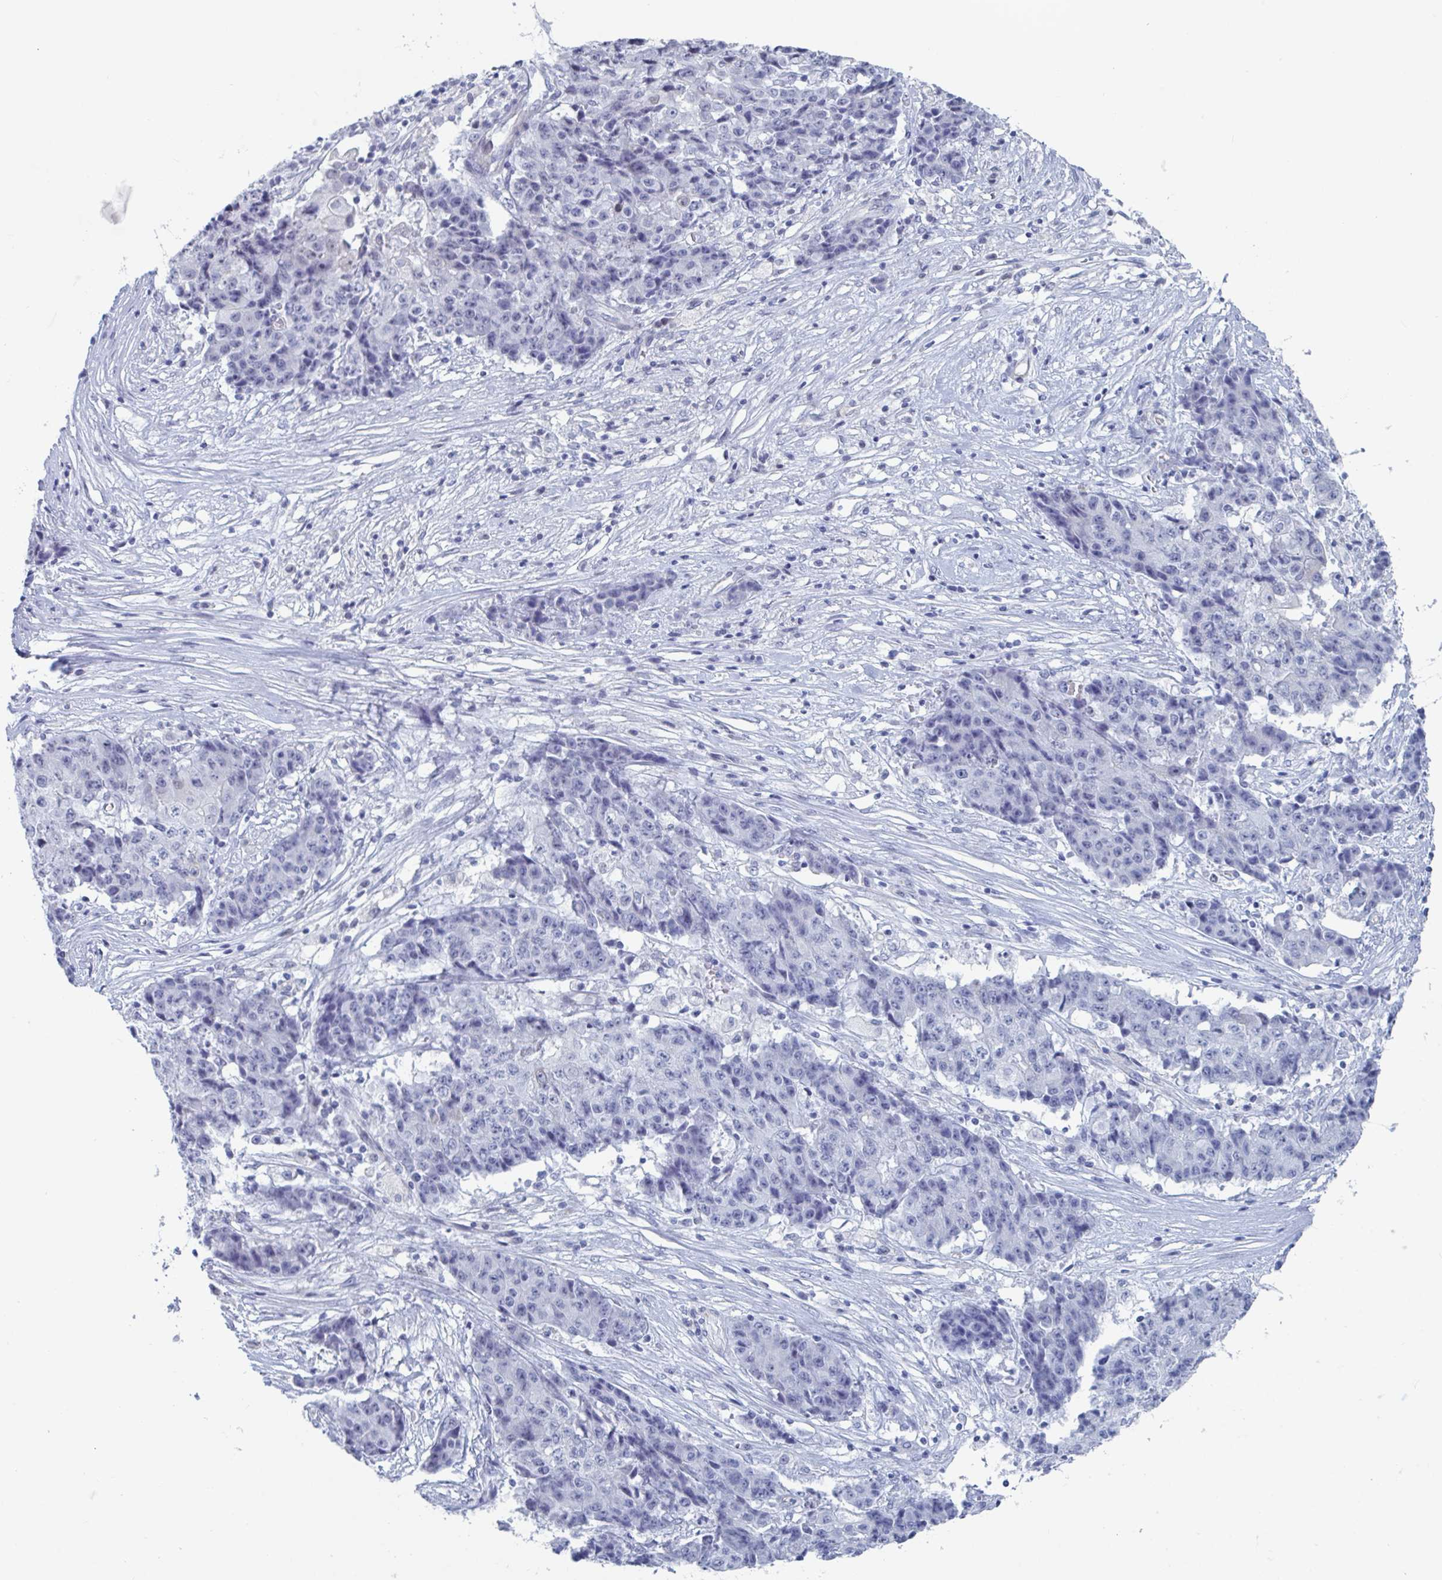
{"staining": {"intensity": "negative", "quantity": "none", "location": "none"}, "tissue": "ovarian cancer", "cell_type": "Tumor cells", "image_type": "cancer", "snomed": [{"axis": "morphology", "description": "Carcinoma, endometroid"}, {"axis": "topography", "description": "Ovary"}], "caption": "DAB immunohistochemical staining of endometroid carcinoma (ovarian) exhibits no significant staining in tumor cells.", "gene": "FOXA1", "patient": {"sex": "female", "age": 42}}